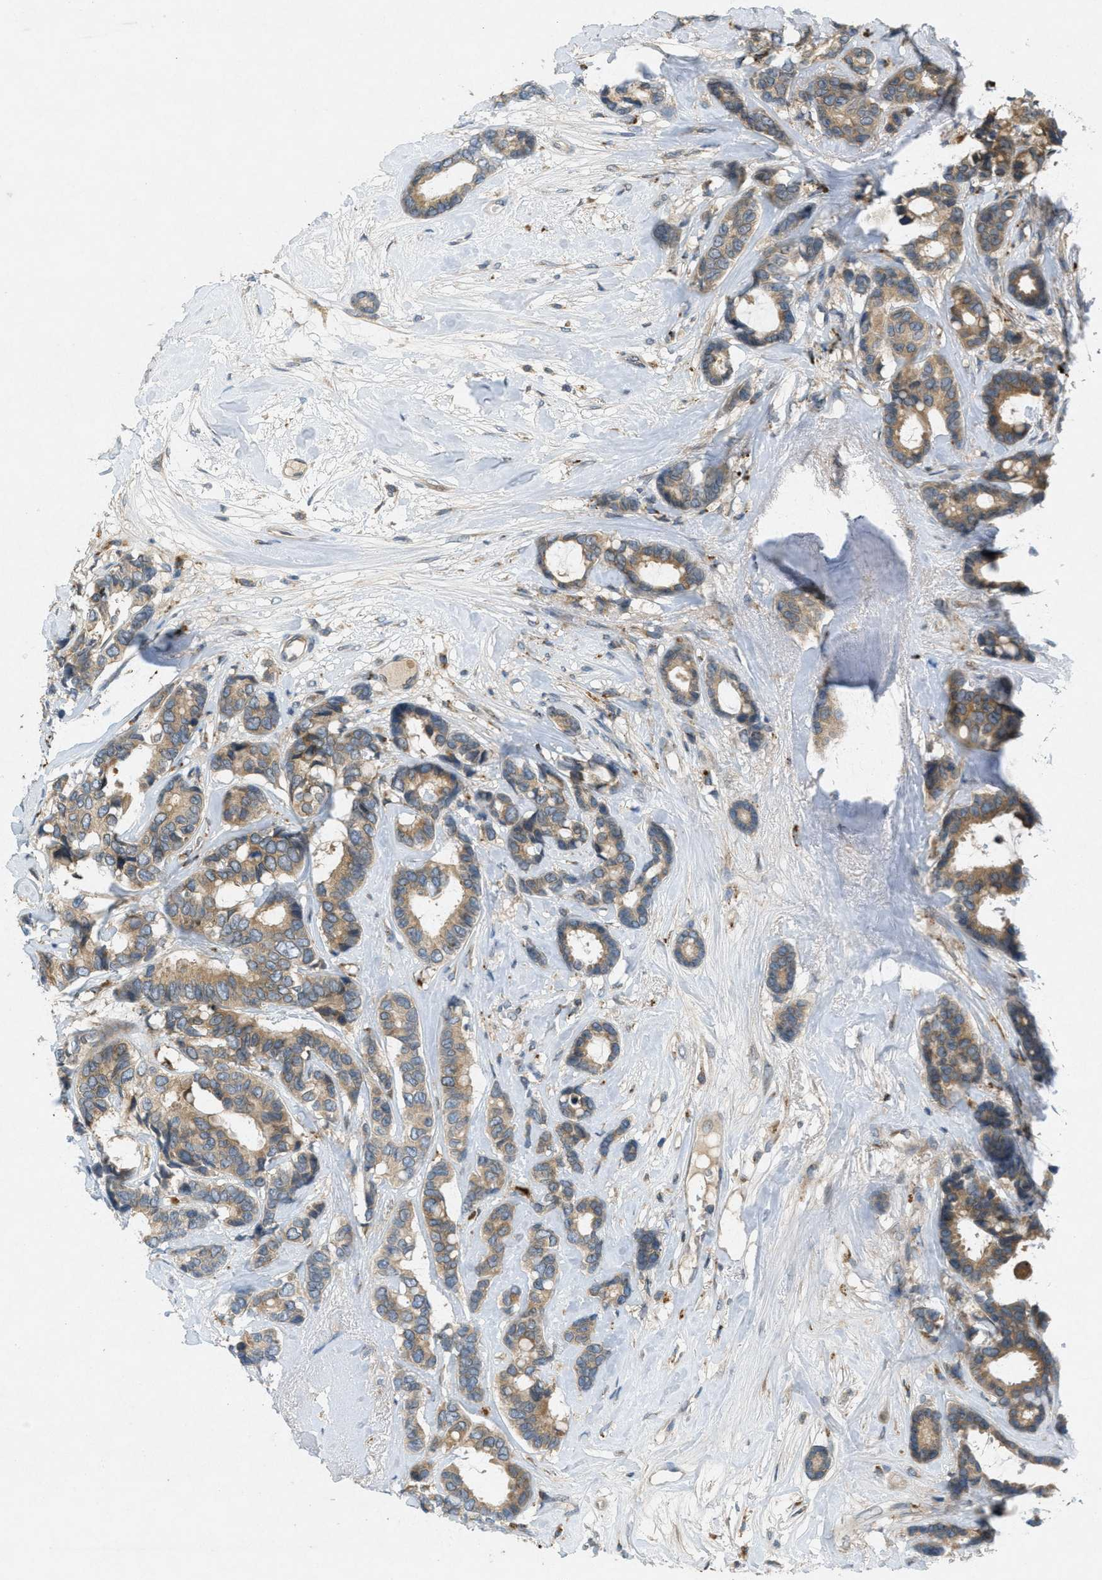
{"staining": {"intensity": "weak", "quantity": ">75%", "location": "cytoplasmic/membranous"}, "tissue": "breast cancer", "cell_type": "Tumor cells", "image_type": "cancer", "snomed": [{"axis": "morphology", "description": "Duct carcinoma"}, {"axis": "topography", "description": "Breast"}], "caption": "Human invasive ductal carcinoma (breast) stained for a protein (brown) demonstrates weak cytoplasmic/membranous positive staining in approximately >75% of tumor cells.", "gene": "SIGMAR1", "patient": {"sex": "female", "age": 87}}